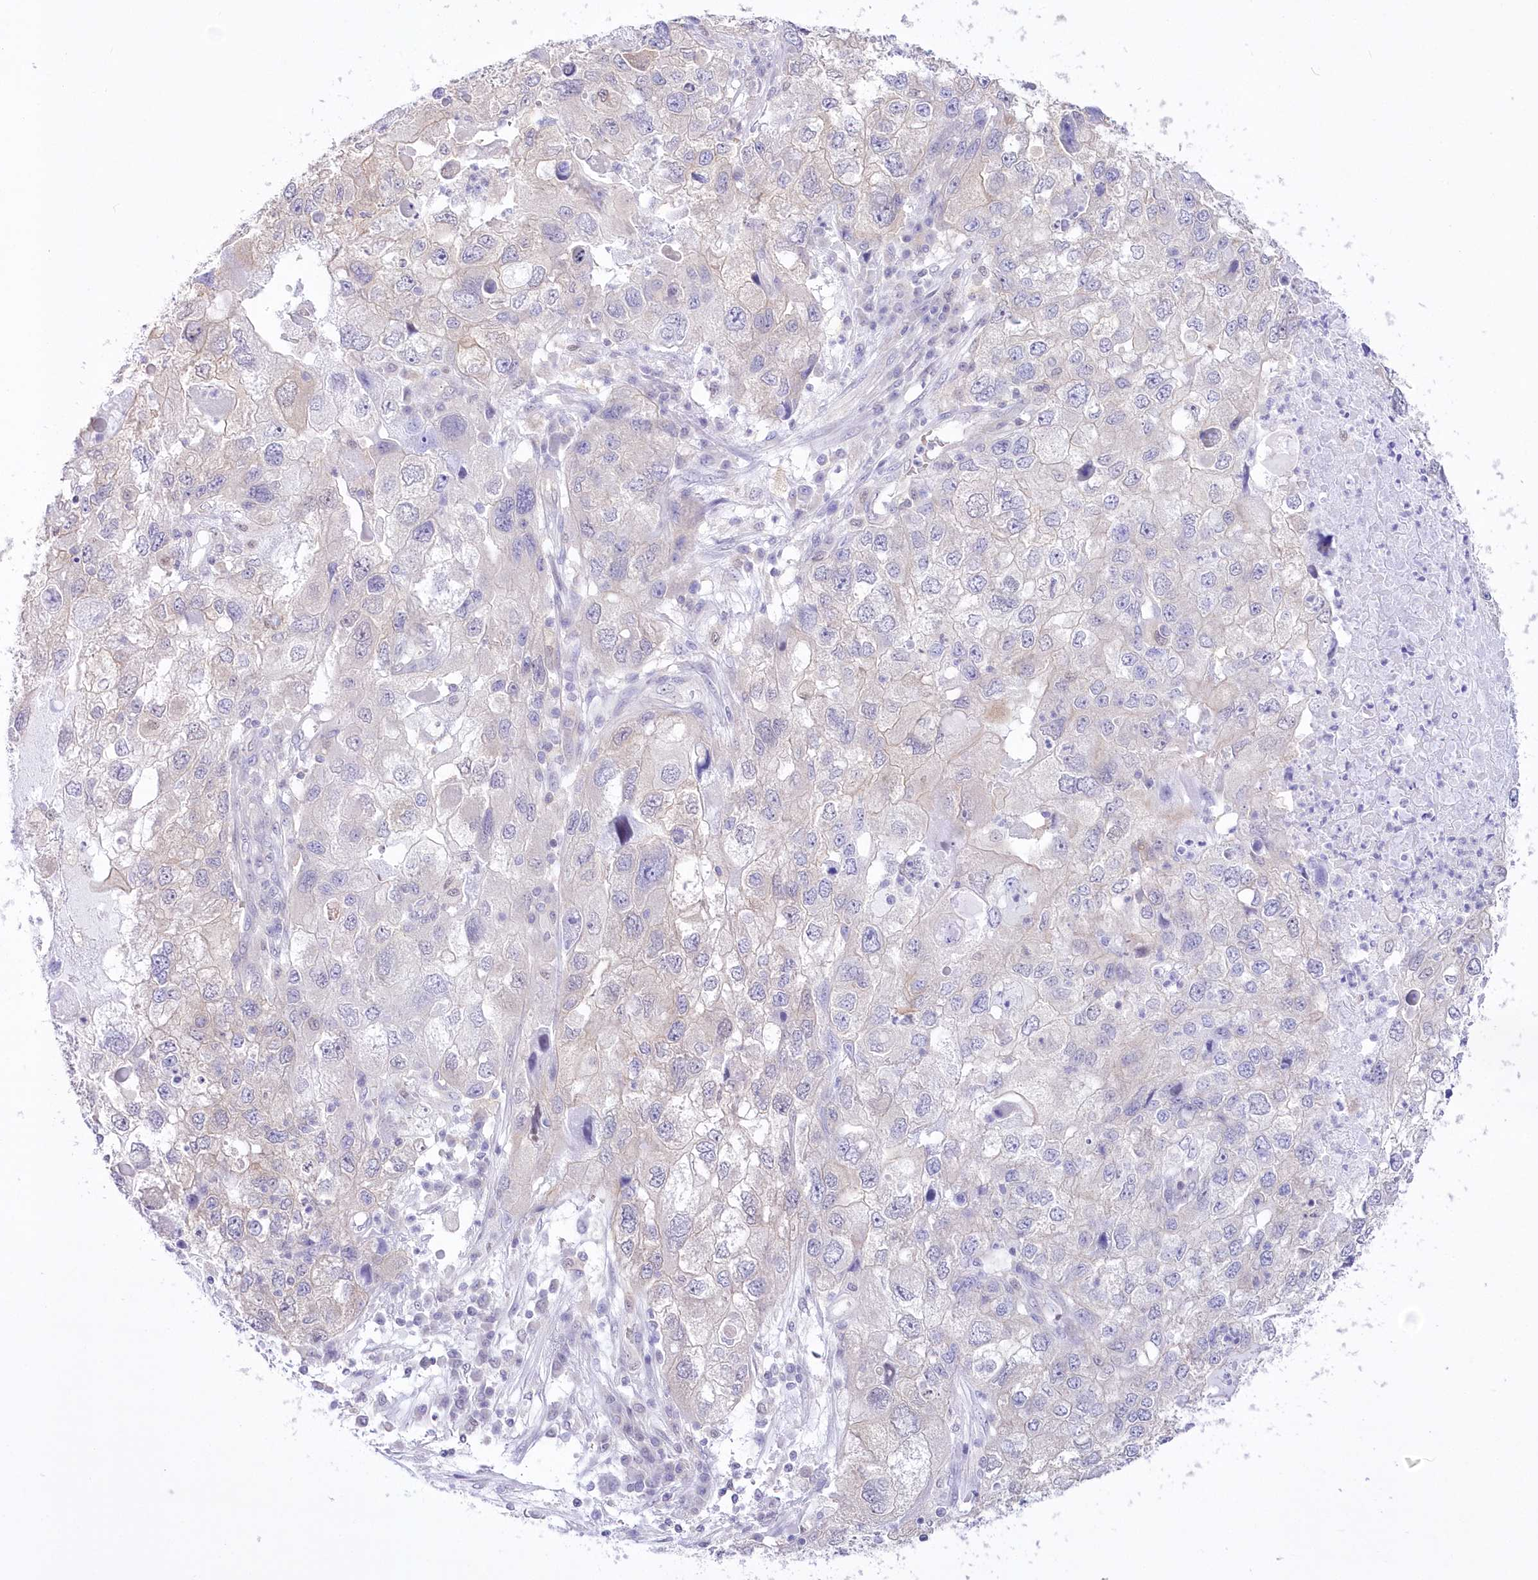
{"staining": {"intensity": "negative", "quantity": "none", "location": "none"}, "tissue": "endometrial cancer", "cell_type": "Tumor cells", "image_type": "cancer", "snomed": [{"axis": "morphology", "description": "Adenocarcinoma, NOS"}, {"axis": "topography", "description": "Endometrium"}], "caption": "Immunohistochemistry histopathology image of neoplastic tissue: human endometrial adenocarcinoma stained with DAB displays no significant protein staining in tumor cells.", "gene": "UBA6", "patient": {"sex": "female", "age": 49}}